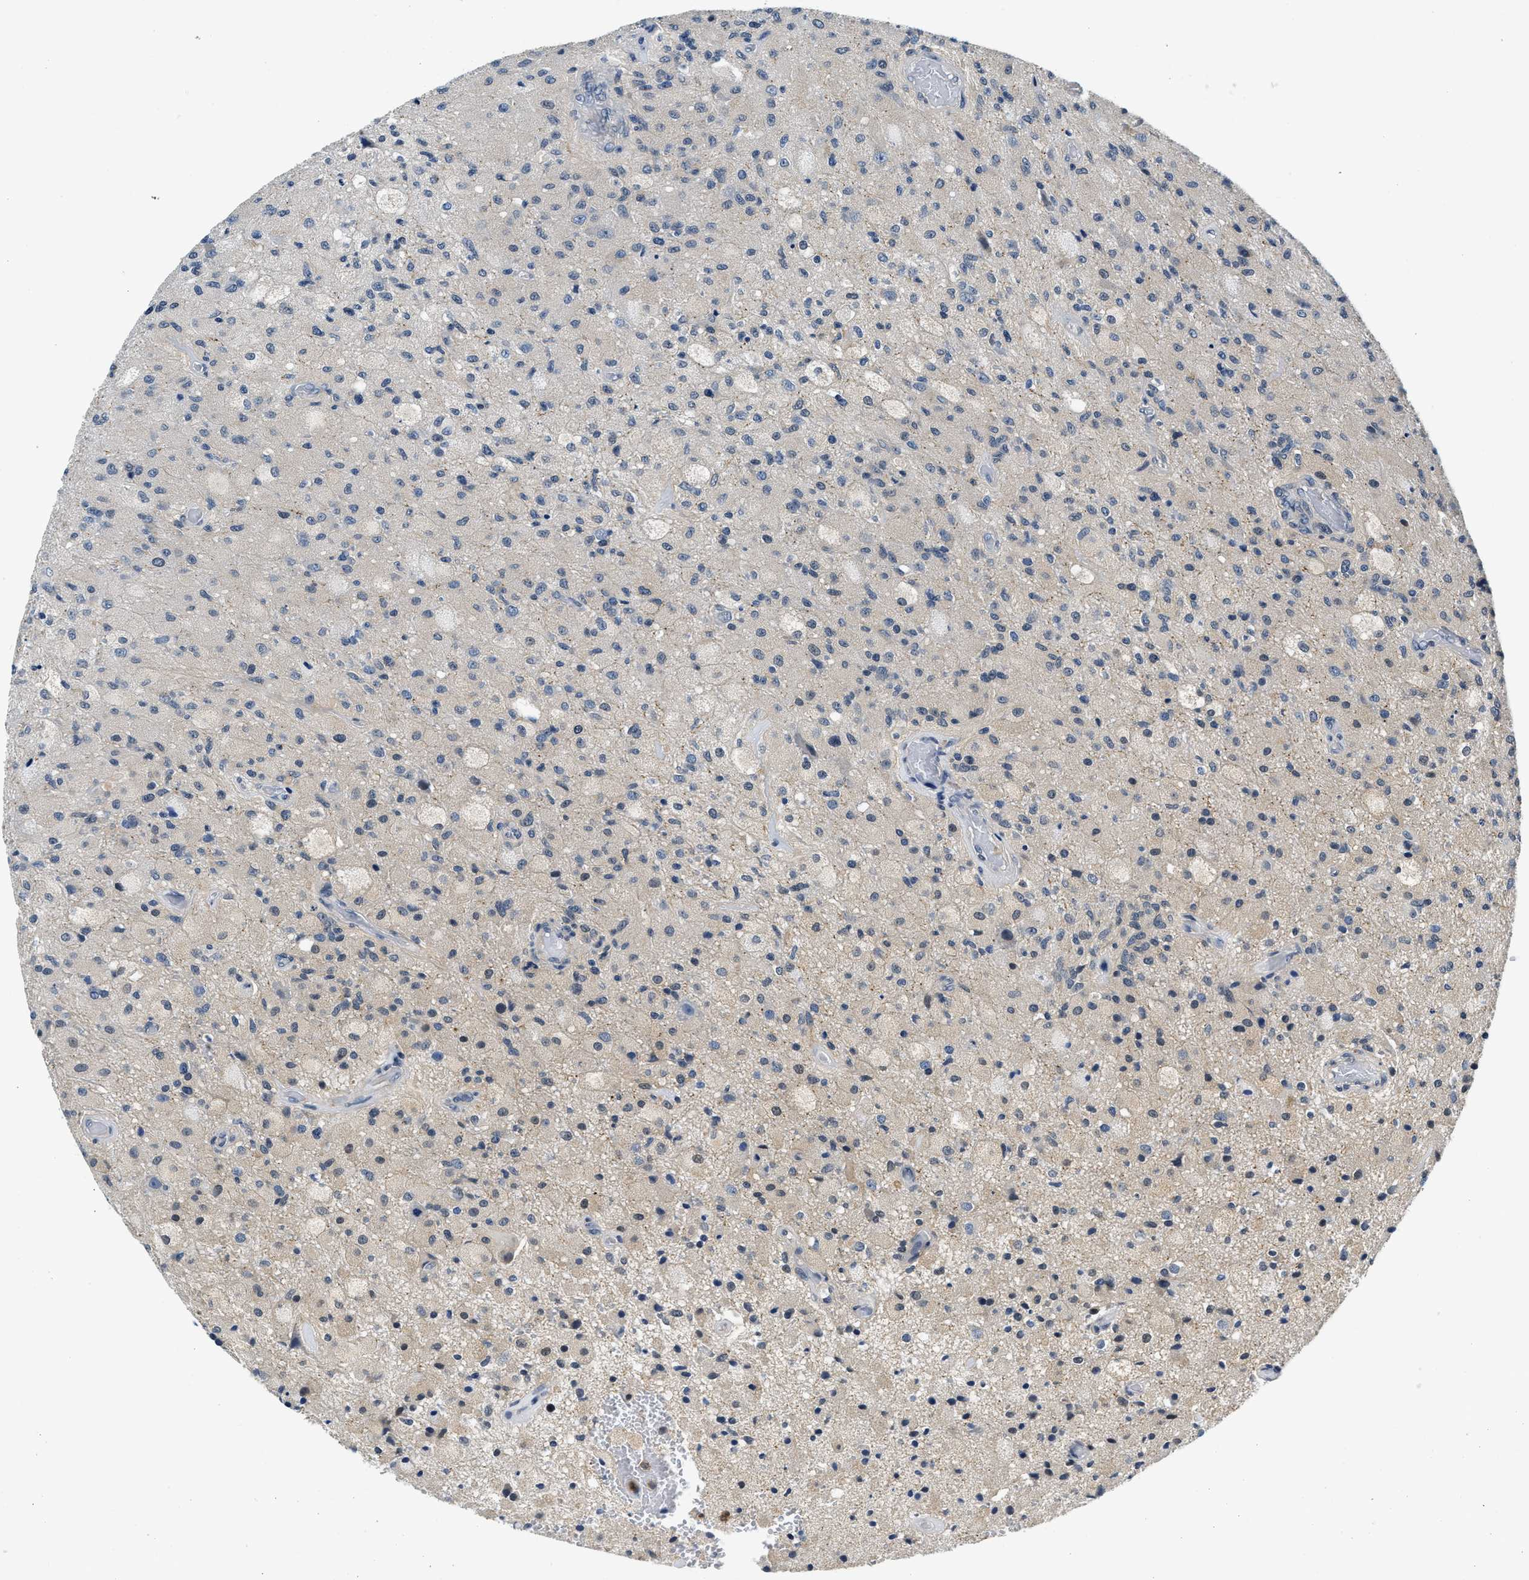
{"staining": {"intensity": "negative", "quantity": "none", "location": "none"}, "tissue": "glioma", "cell_type": "Tumor cells", "image_type": "cancer", "snomed": [{"axis": "morphology", "description": "Normal tissue, NOS"}, {"axis": "morphology", "description": "Glioma, malignant, High grade"}, {"axis": "topography", "description": "Cerebral cortex"}], "caption": "This is an immunohistochemistry histopathology image of human malignant glioma (high-grade). There is no positivity in tumor cells.", "gene": "SMAD4", "patient": {"sex": "male", "age": 77}}